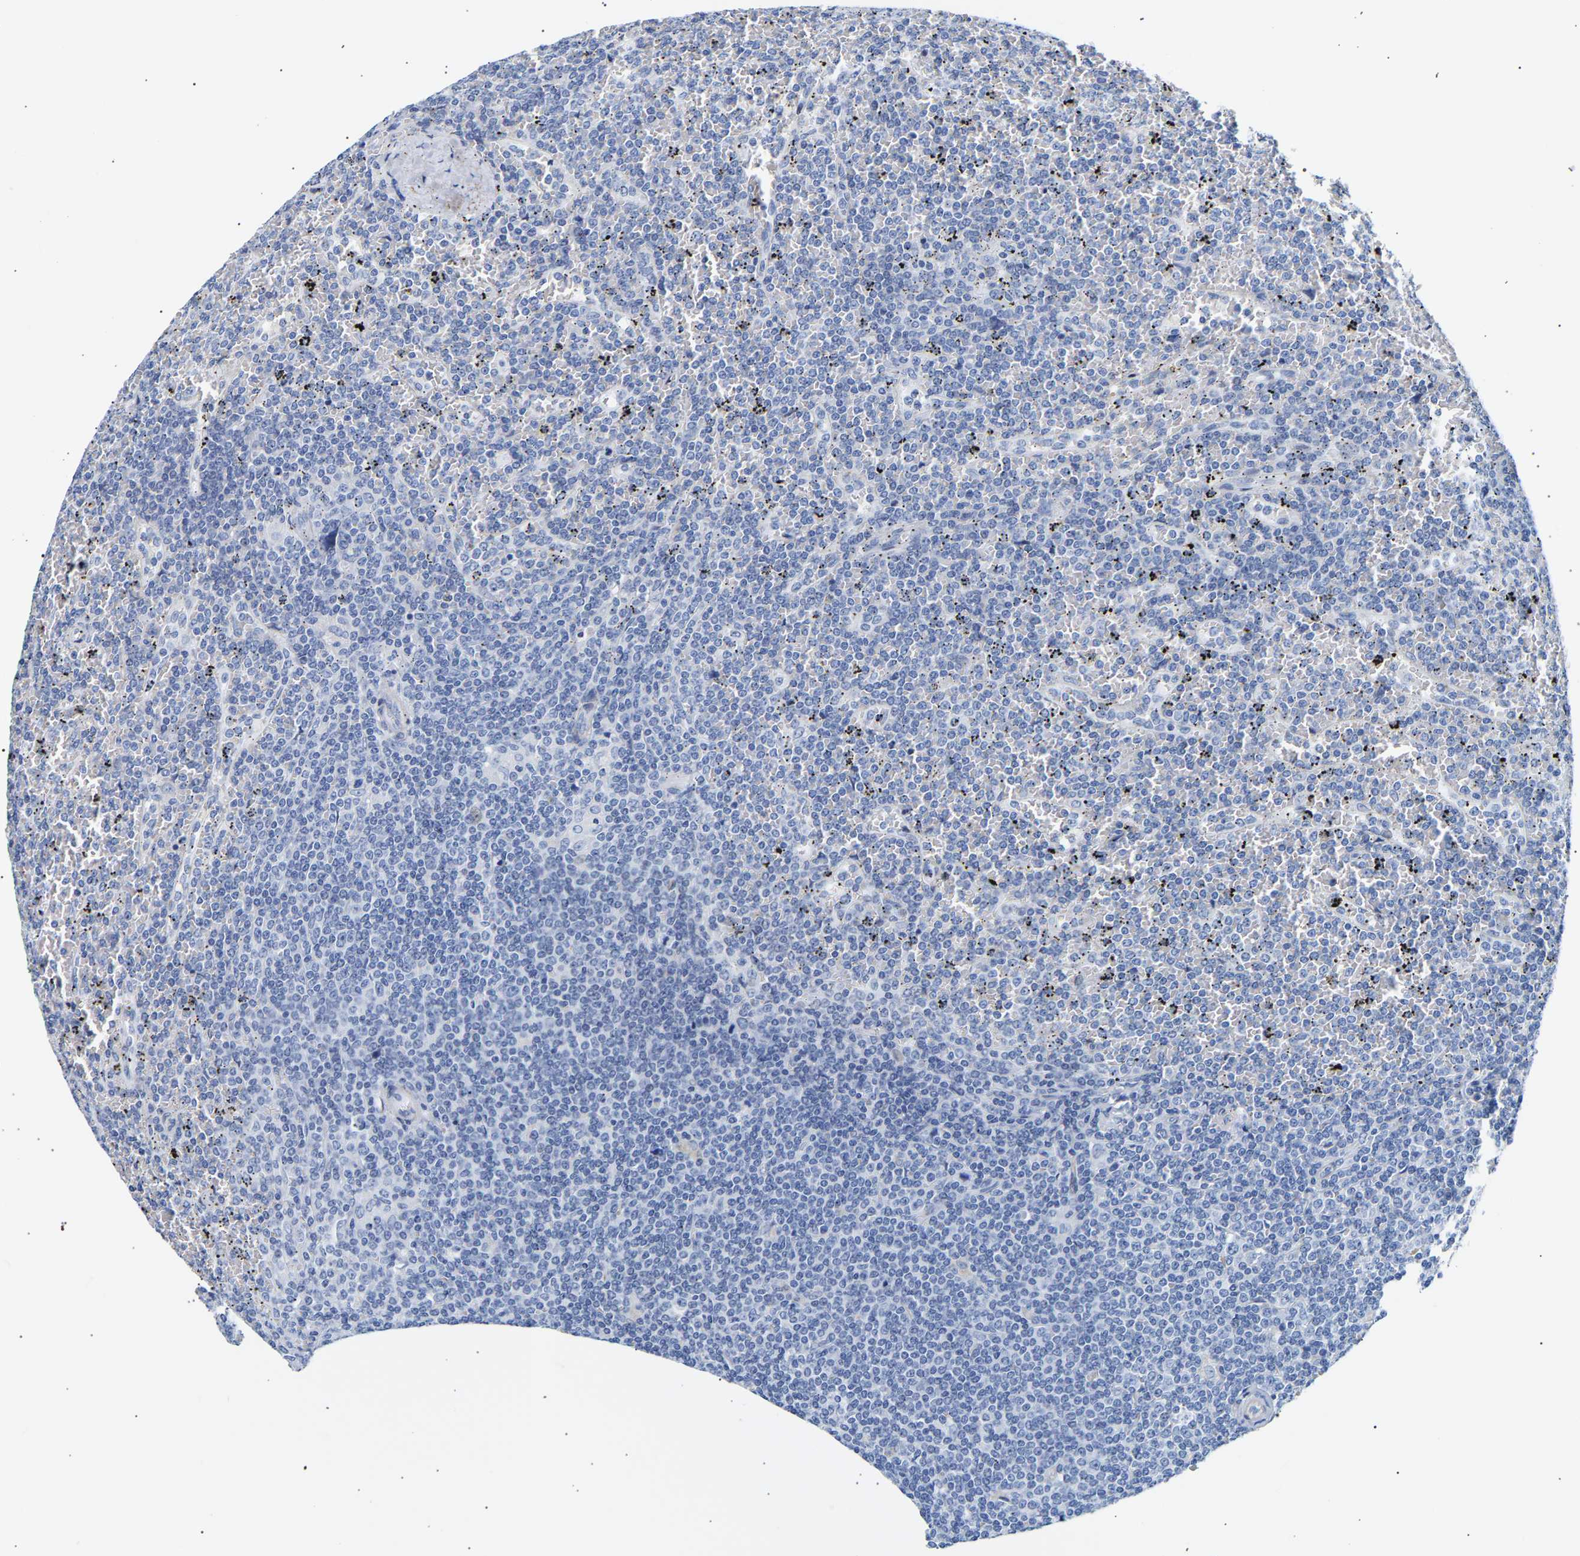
{"staining": {"intensity": "negative", "quantity": "none", "location": "none"}, "tissue": "lymphoma", "cell_type": "Tumor cells", "image_type": "cancer", "snomed": [{"axis": "morphology", "description": "Malignant lymphoma, non-Hodgkin's type, Low grade"}, {"axis": "topography", "description": "Spleen"}], "caption": "Tumor cells show no significant expression in lymphoma.", "gene": "IGFBP7", "patient": {"sex": "female", "age": 19}}